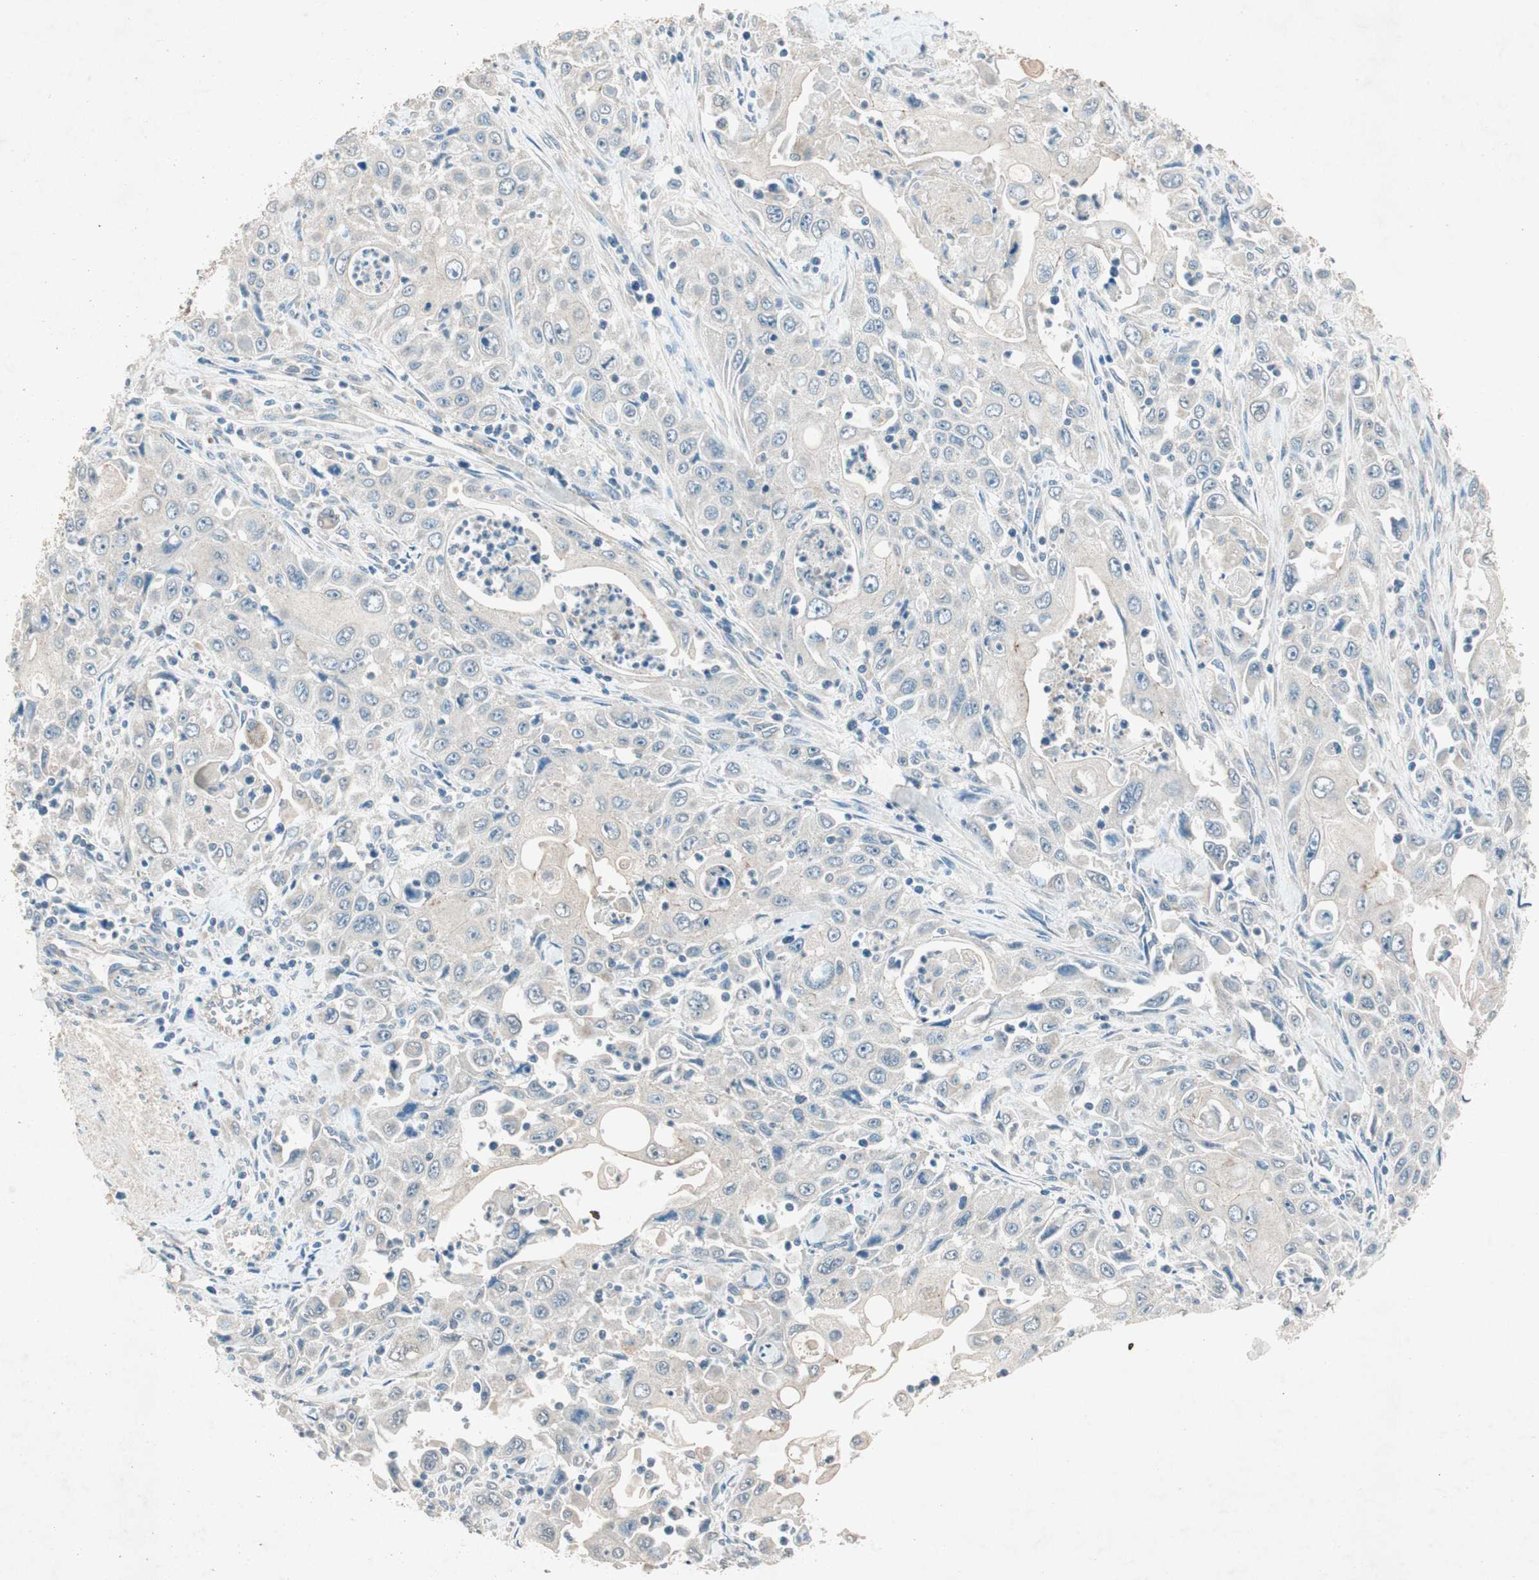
{"staining": {"intensity": "negative", "quantity": "none", "location": "none"}, "tissue": "pancreatic cancer", "cell_type": "Tumor cells", "image_type": "cancer", "snomed": [{"axis": "morphology", "description": "Adenocarcinoma, NOS"}, {"axis": "topography", "description": "Pancreas"}], "caption": "There is no significant positivity in tumor cells of pancreatic cancer.", "gene": "NKAIN1", "patient": {"sex": "male", "age": 70}}